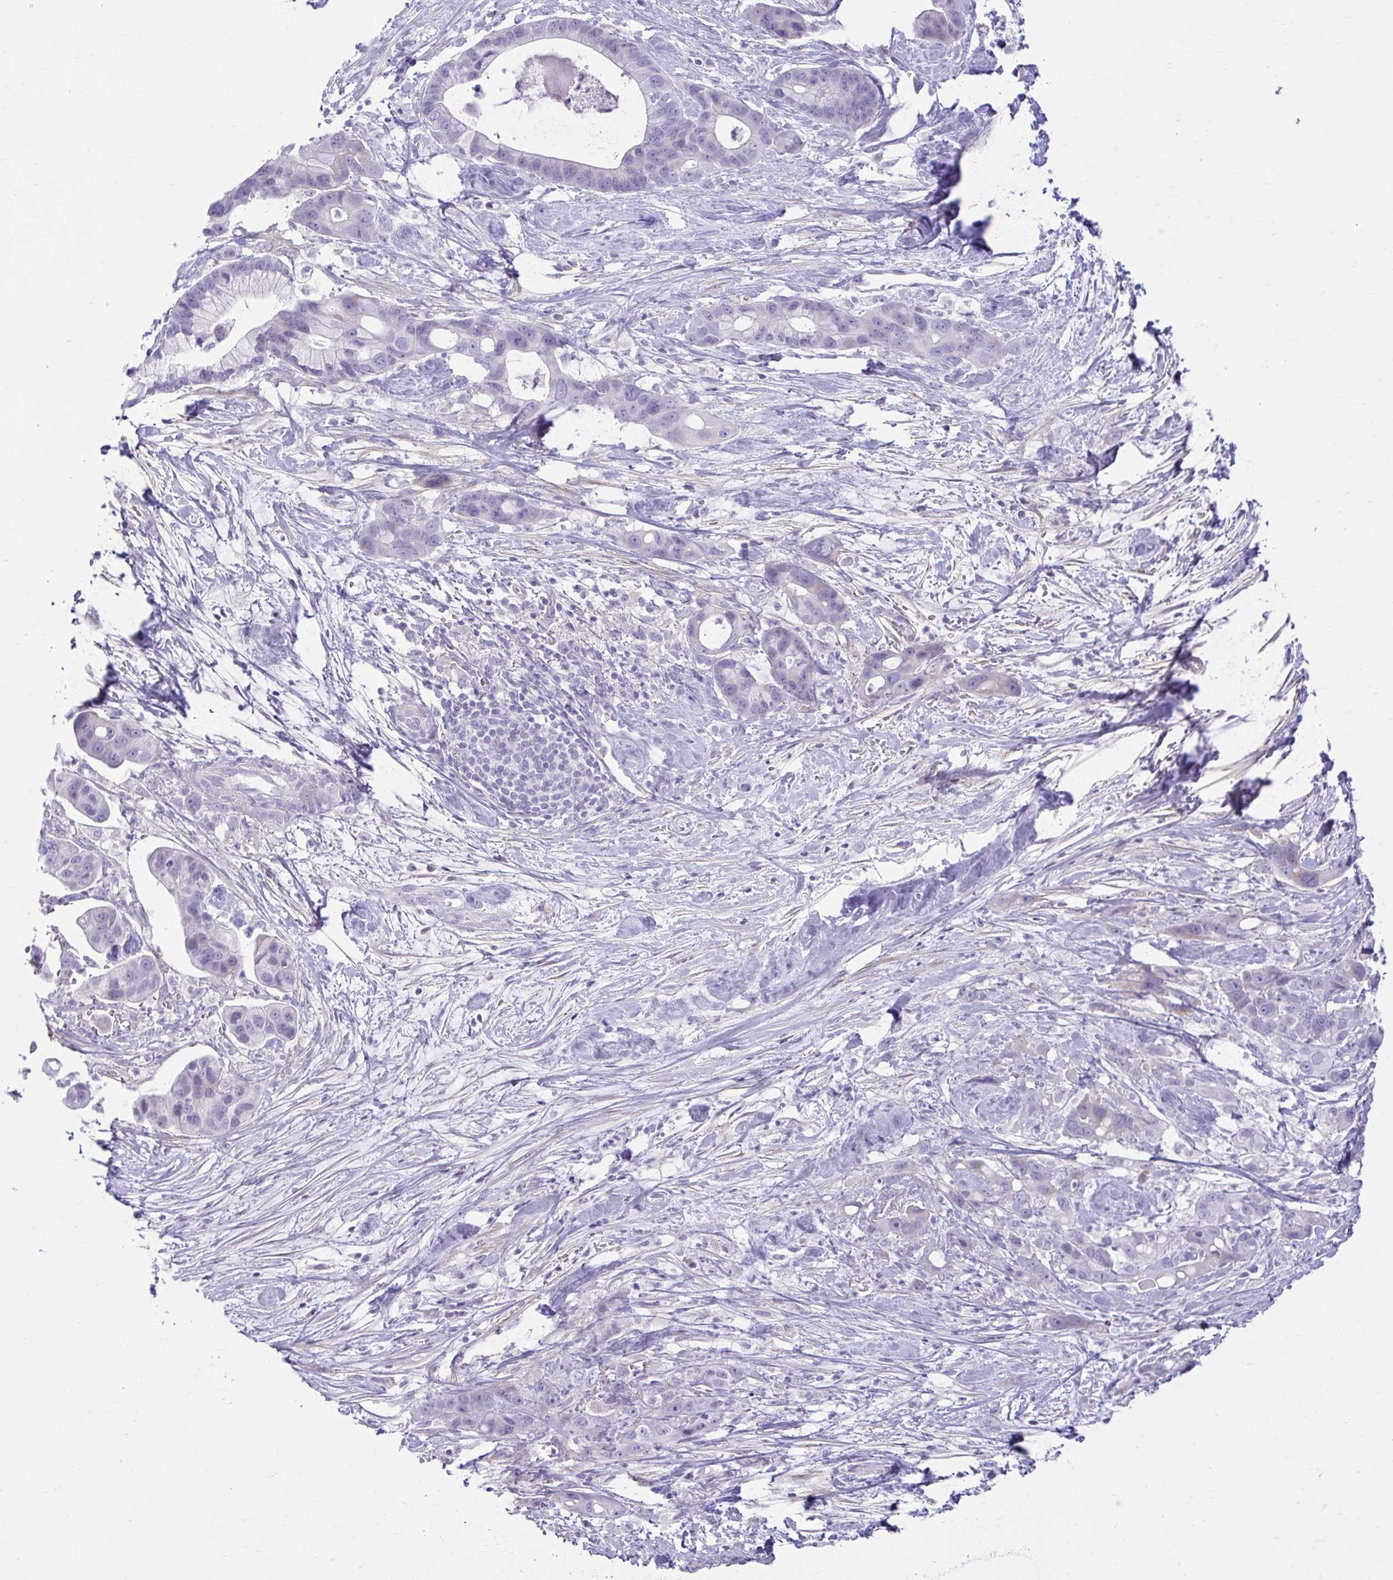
{"staining": {"intensity": "negative", "quantity": "none", "location": "none"}, "tissue": "pancreatic cancer", "cell_type": "Tumor cells", "image_type": "cancer", "snomed": [{"axis": "morphology", "description": "Adenocarcinoma, NOS"}, {"axis": "topography", "description": "Pancreas"}], "caption": "Protein analysis of pancreatic adenocarcinoma displays no significant staining in tumor cells. (Stains: DAB immunohistochemistry with hematoxylin counter stain, Microscopy: brightfield microscopy at high magnification).", "gene": "MED9", "patient": {"sex": "male", "age": 68}}